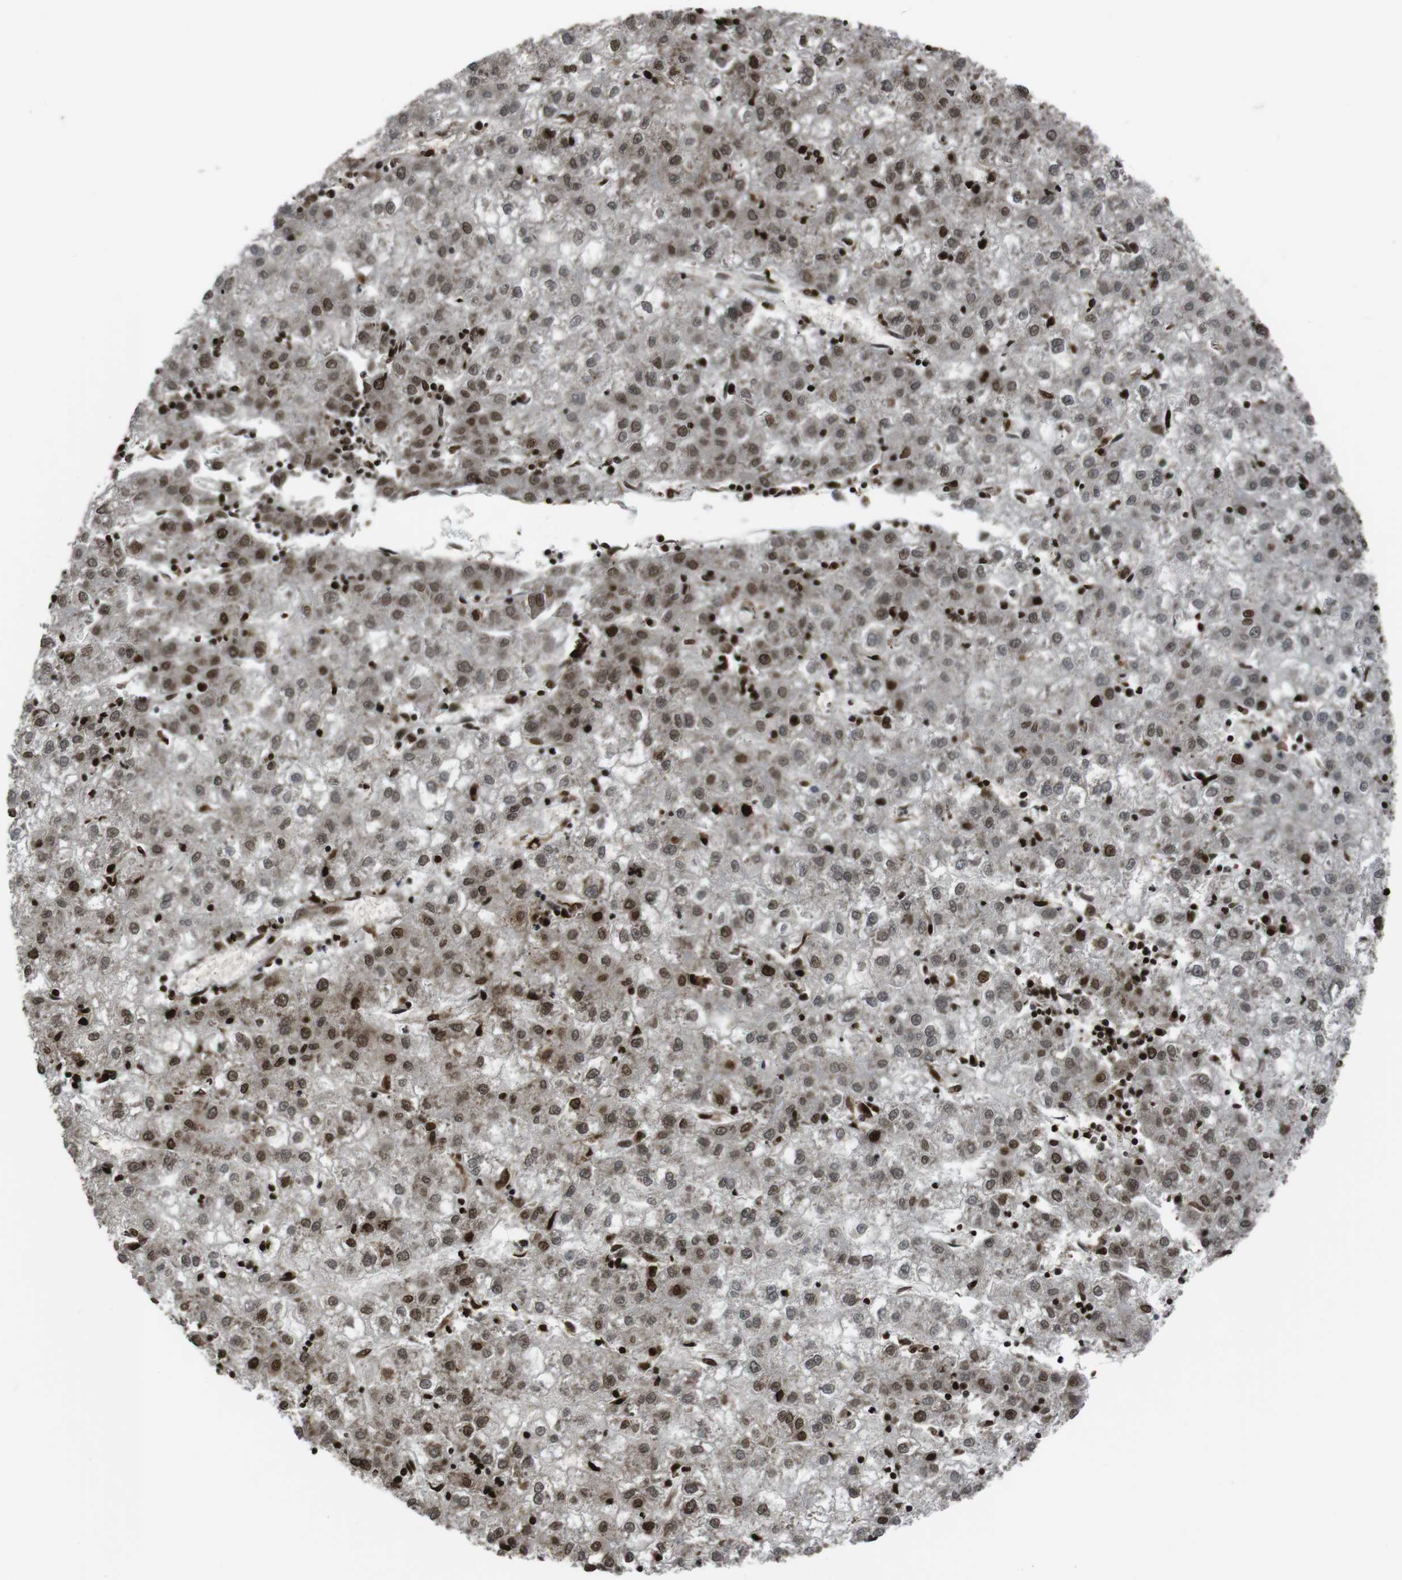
{"staining": {"intensity": "weak", "quantity": ">75%", "location": "nuclear"}, "tissue": "liver cancer", "cell_type": "Tumor cells", "image_type": "cancer", "snomed": [{"axis": "morphology", "description": "Carcinoma, Hepatocellular, NOS"}, {"axis": "topography", "description": "Liver"}], "caption": "Hepatocellular carcinoma (liver) tissue reveals weak nuclear expression in approximately >75% of tumor cells, visualized by immunohistochemistry.", "gene": "SUB1", "patient": {"sex": "male", "age": 72}}